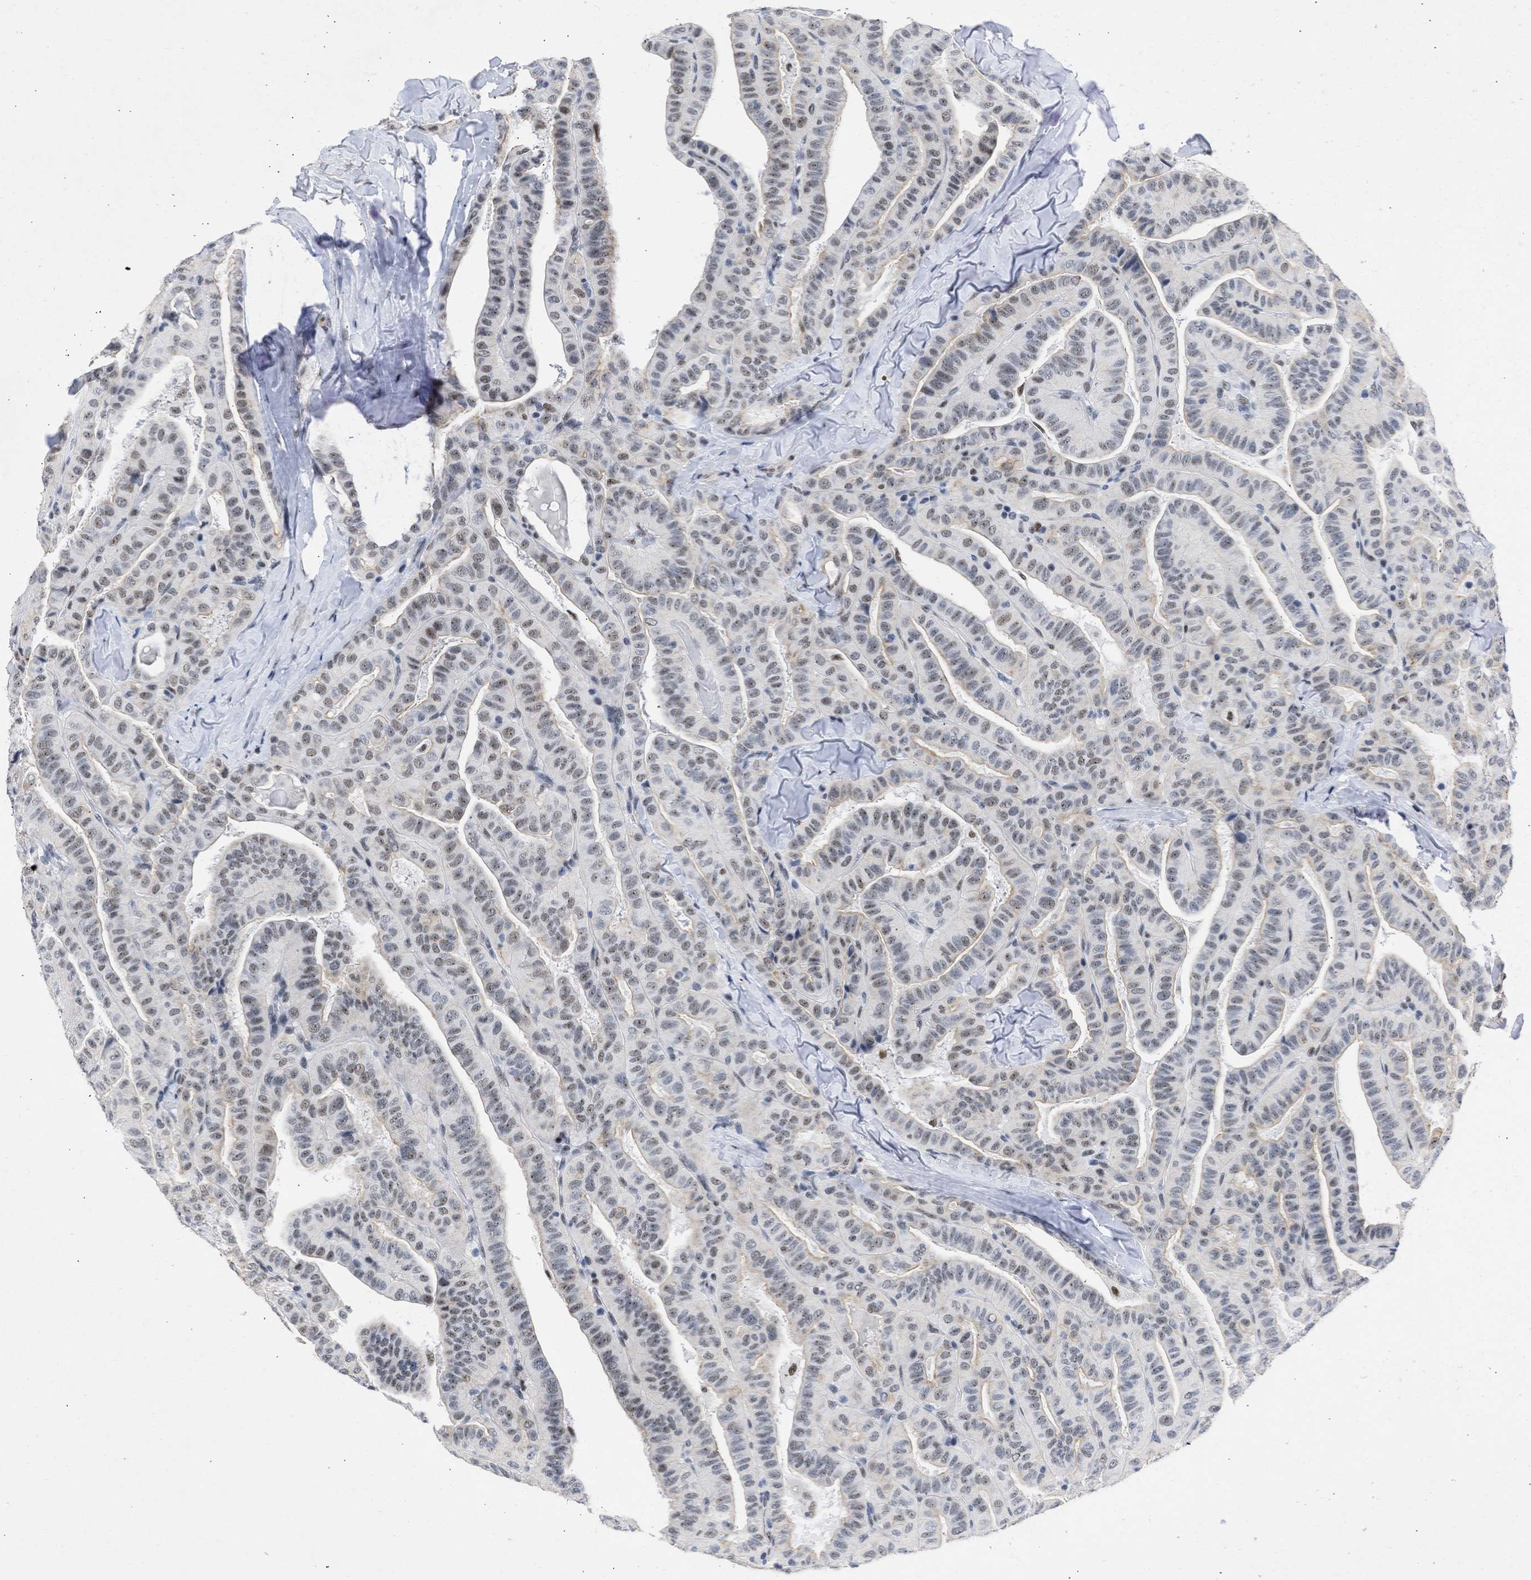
{"staining": {"intensity": "weak", "quantity": ">75%", "location": "nuclear"}, "tissue": "thyroid cancer", "cell_type": "Tumor cells", "image_type": "cancer", "snomed": [{"axis": "morphology", "description": "Papillary adenocarcinoma, NOS"}, {"axis": "topography", "description": "Thyroid gland"}], "caption": "Tumor cells exhibit low levels of weak nuclear positivity in approximately >75% of cells in thyroid cancer (papillary adenocarcinoma). The staining was performed using DAB (3,3'-diaminobenzidine) to visualize the protein expression in brown, while the nuclei were stained in blue with hematoxylin (Magnification: 20x).", "gene": "DDX41", "patient": {"sex": "male", "age": 77}}